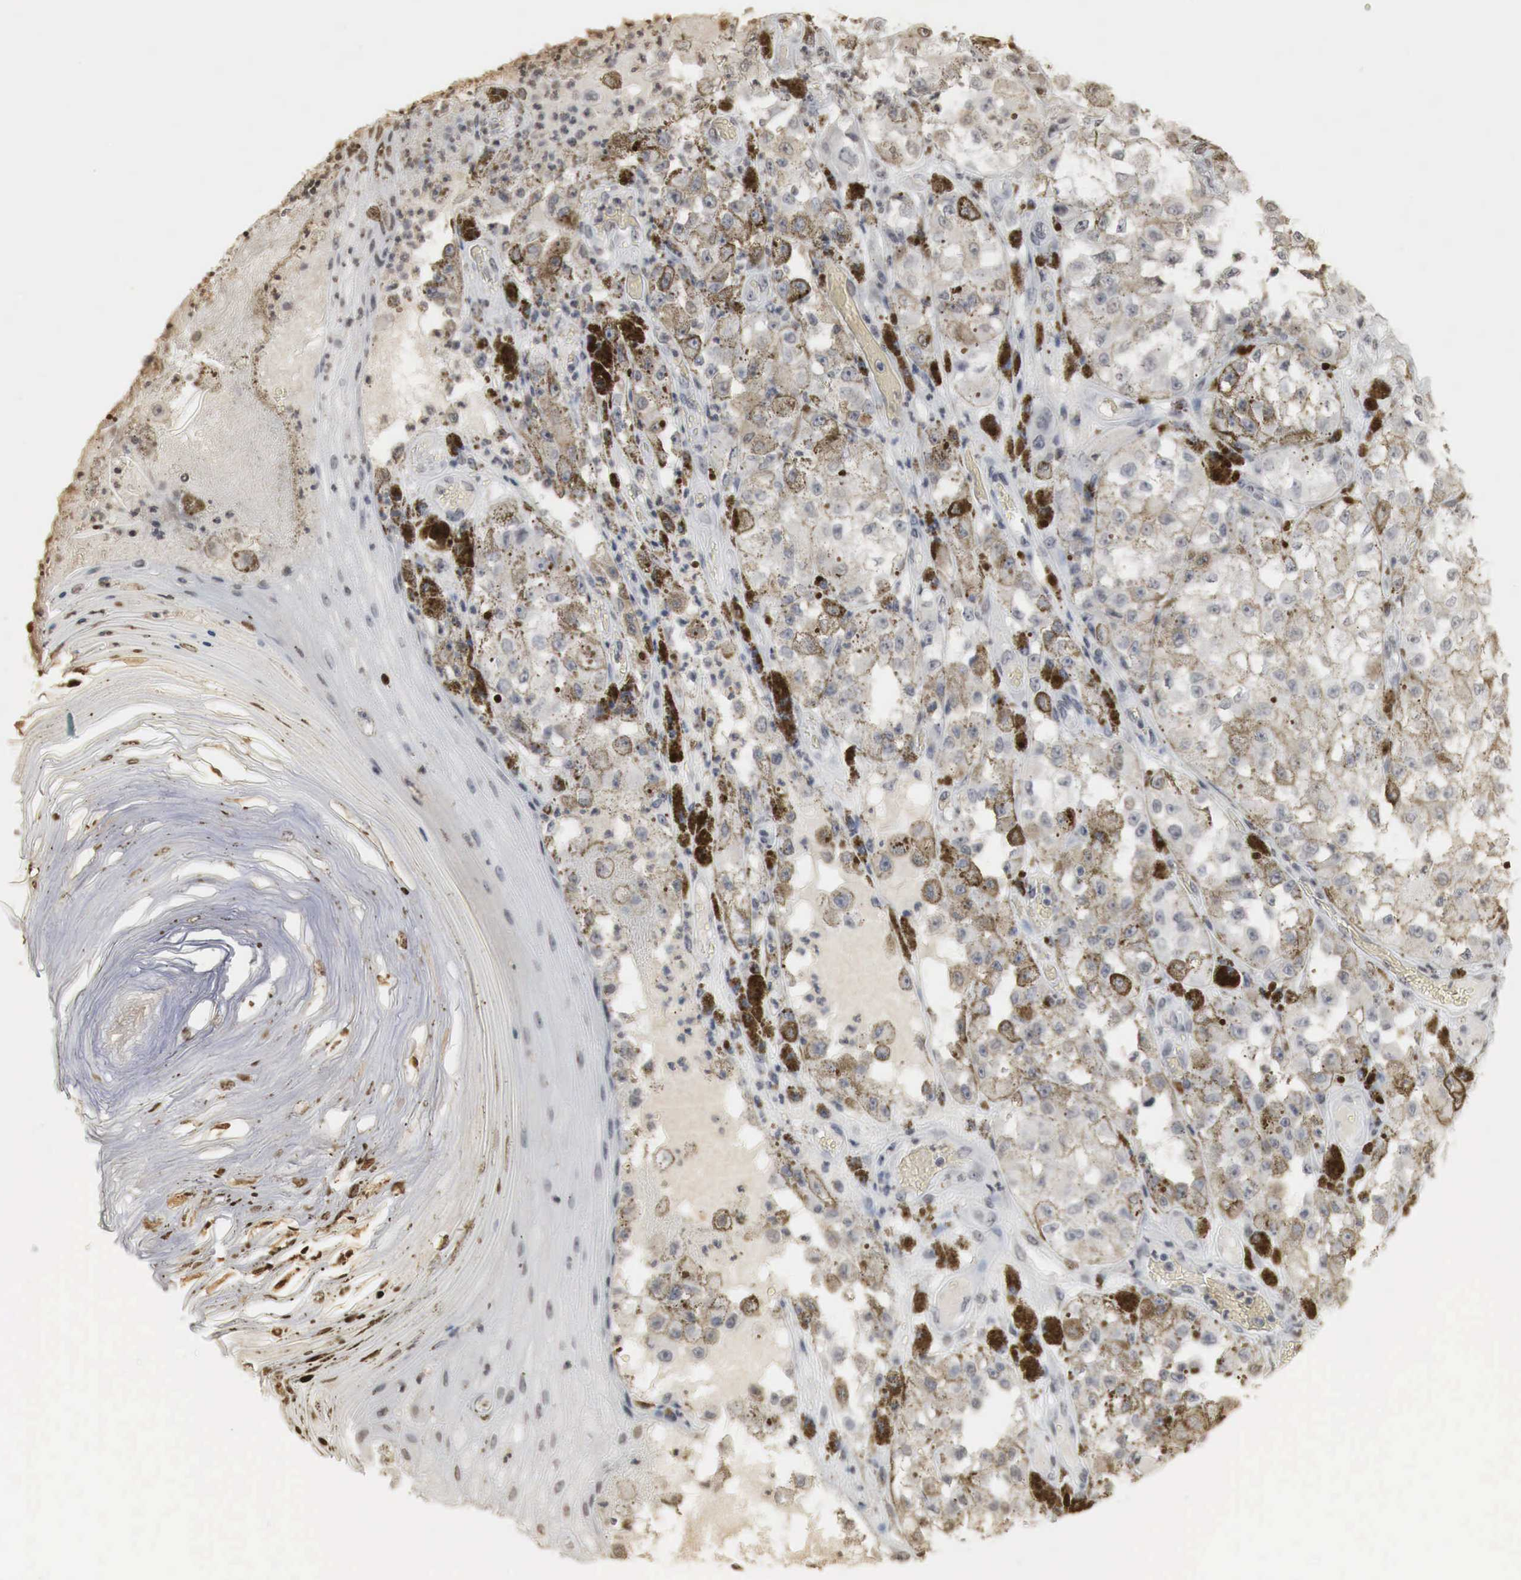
{"staining": {"intensity": "negative", "quantity": "none", "location": "none"}, "tissue": "melanoma", "cell_type": "Tumor cells", "image_type": "cancer", "snomed": [{"axis": "morphology", "description": "Malignant melanoma, NOS"}, {"axis": "topography", "description": "Skin"}], "caption": "IHC histopathology image of neoplastic tissue: malignant melanoma stained with DAB (3,3'-diaminobenzidine) exhibits no significant protein expression in tumor cells. The staining was performed using DAB to visualize the protein expression in brown, while the nuclei were stained in blue with hematoxylin (Magnification: 20x).", "gene": "ERBB4", "patient": {"sex": "male", "age": 67}}